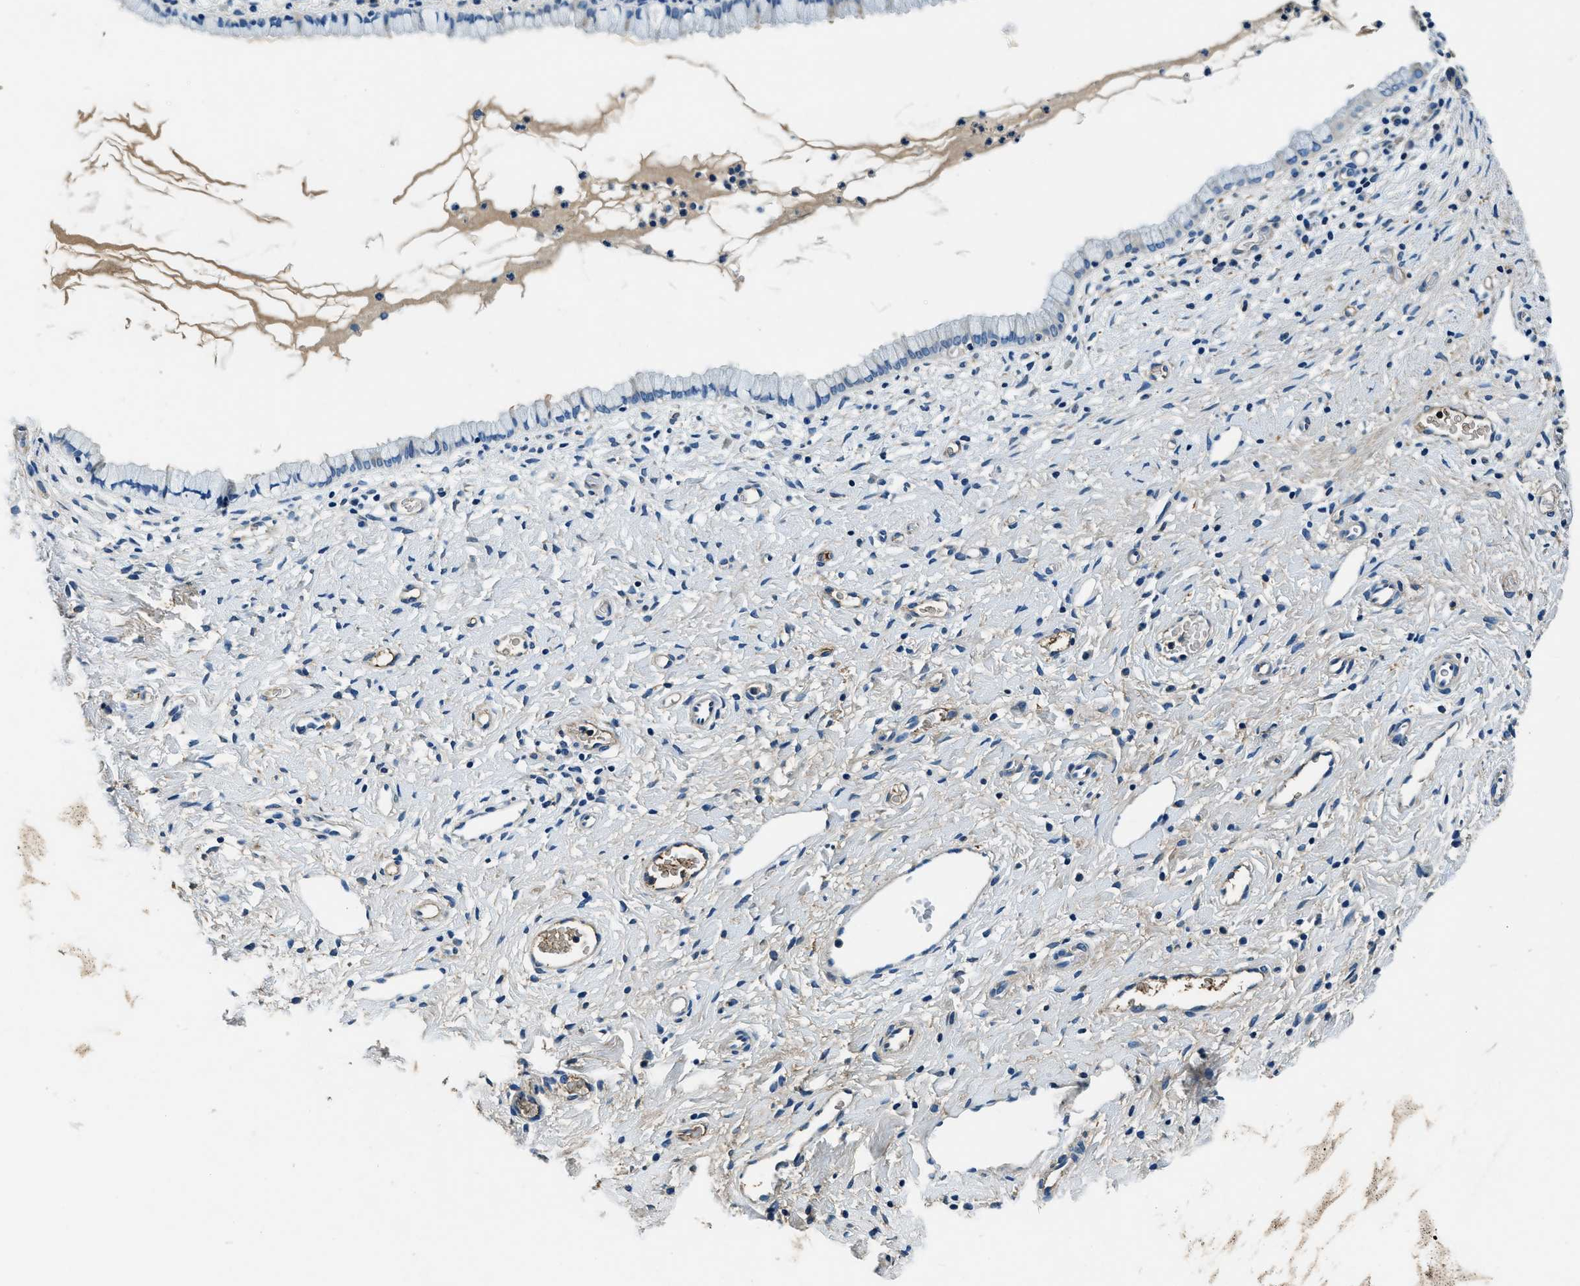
{"staining": {"intensity": "negative", "quantity": "none", "location": "none"}, "tissue": "cervix", "cell_type": "Glandular cells", "image_type": "normal", "snomed": [{"axis": "morphology", "description": "Normal tissue, NOS"}, {"axis": "topography", "description": "Cervix"}], "caption": "IHC image of normal cervix: cervix stained with DAB (3,3'-diaminobenzidine) exhibits no significant protein staining in glandular cells. Nuclei are stained in blue.", "gene": "TMEM186", "patient": {"sex": "female", "age": 72}}